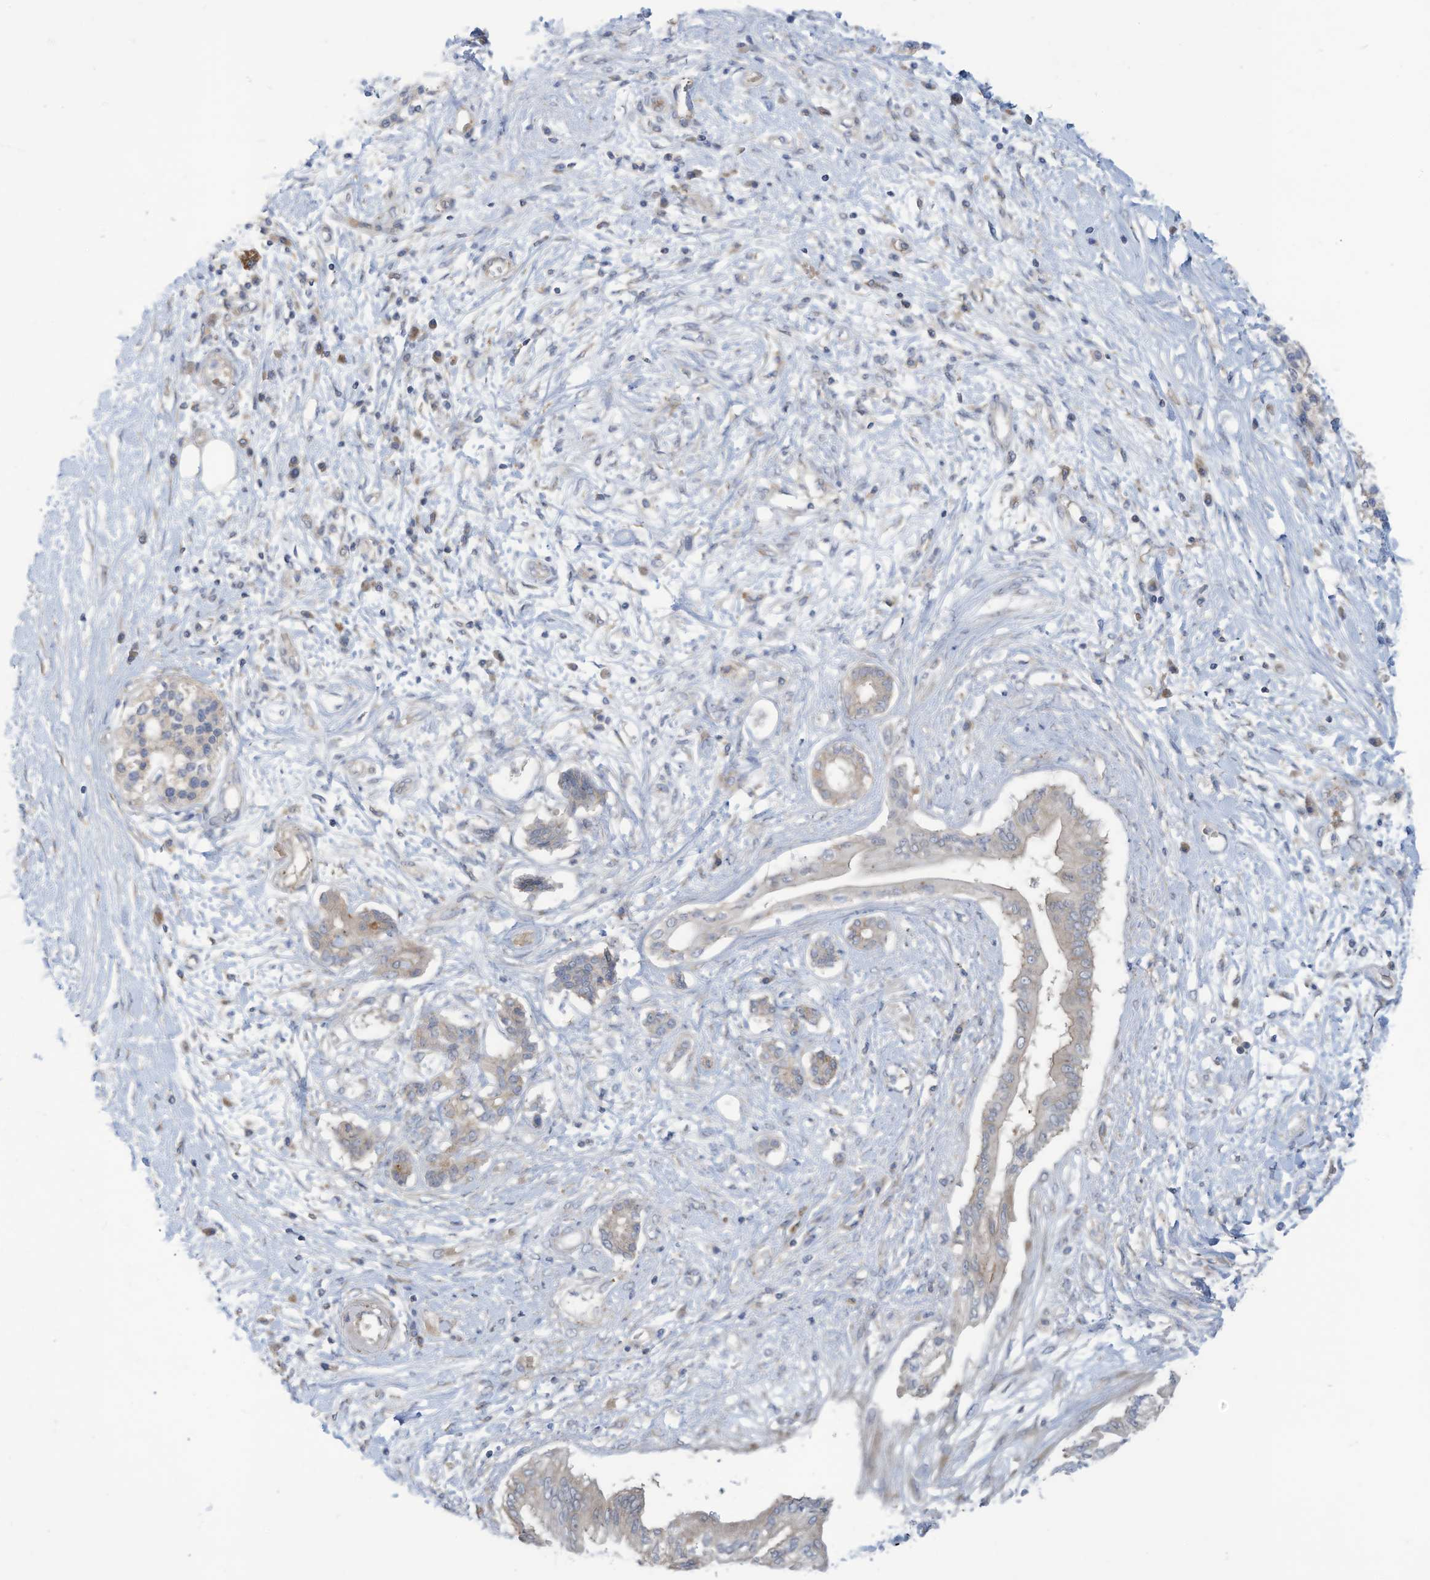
{"staining": {"intensity": "negative", "quantity": "none", "location": "none"}, "tissue": "pancreatic cancer", "cell_type": "Tumor cells", "image_type": "cancer", "snomed": [{"axis": "morphology", "description": "Adenocarcinoma, NOS"}, {"axis": "topography", "description": "Pancreas"}], "caption": "A high-resolution image shows immunohistochemistry staining of pancreatic adenocarcinoma, which shows no significant expression in tumor cells.", "gene": "ADAT2", "patient": {"sex": "female", "age": 56}}